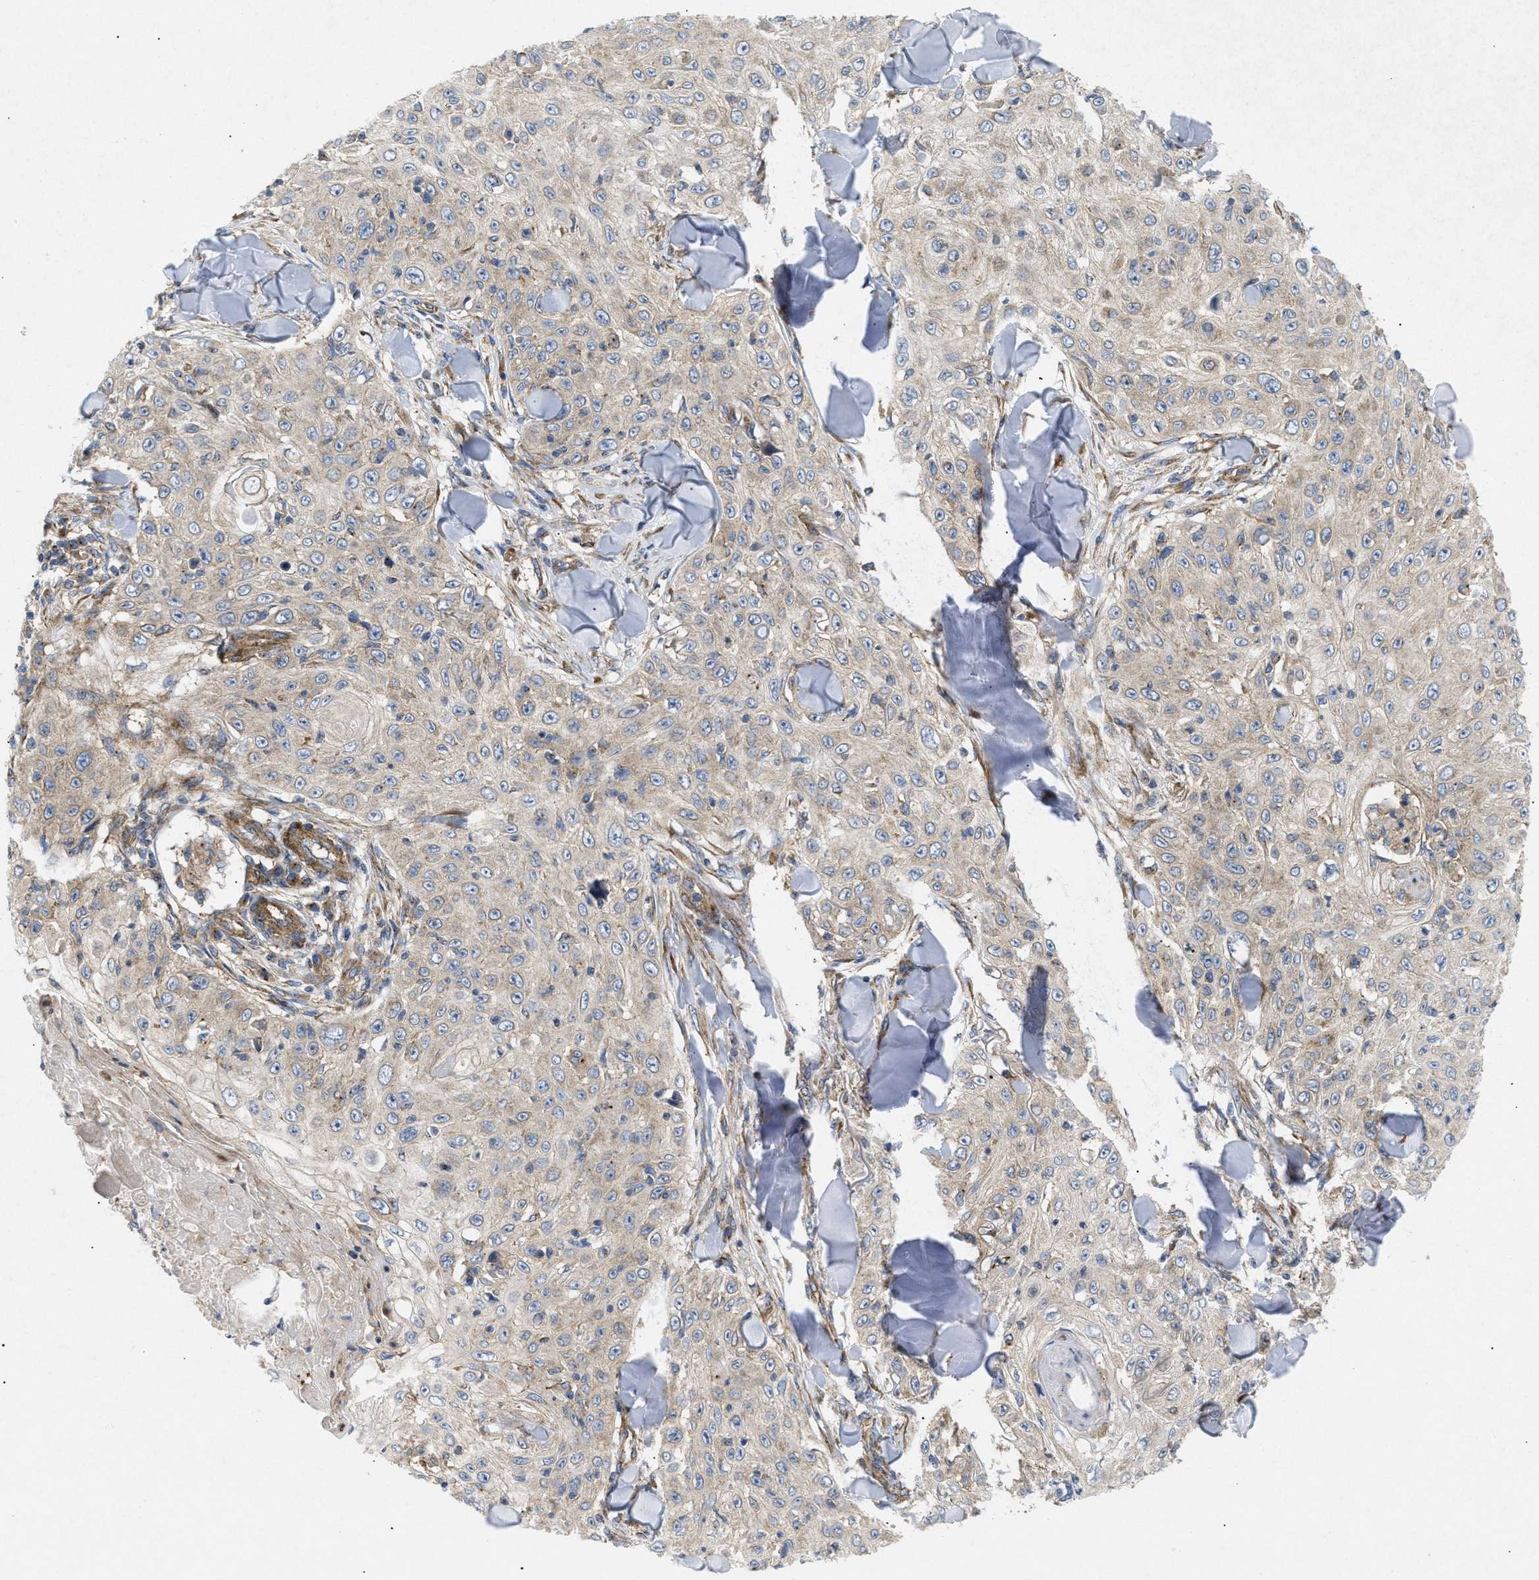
{"staining": {"intensity": "weak", "quantity": "25%-75%", "location": "cytoplasmic/membranous"}, "tissue": "skin cancer", "cell_type": "Tumor cells", "image_type": "cancer", "snomed": [{"axis": "morphology", "description": "Squamous cell carcinoma, NOS"}, {"axis": "topography", "description": "Skin"}], "caption": "Protein staining reveals weak cytoplasmic/membranous positivity in approximately 25%-75% of tumor cells in skin cancer (squamous cell carcinoma). Immunohistochemistry (ihc) stains the protein in brown and the nuclei are stained blue.", "gene": "DCTN4", "patient": {"sex": "male", "age": 86}}